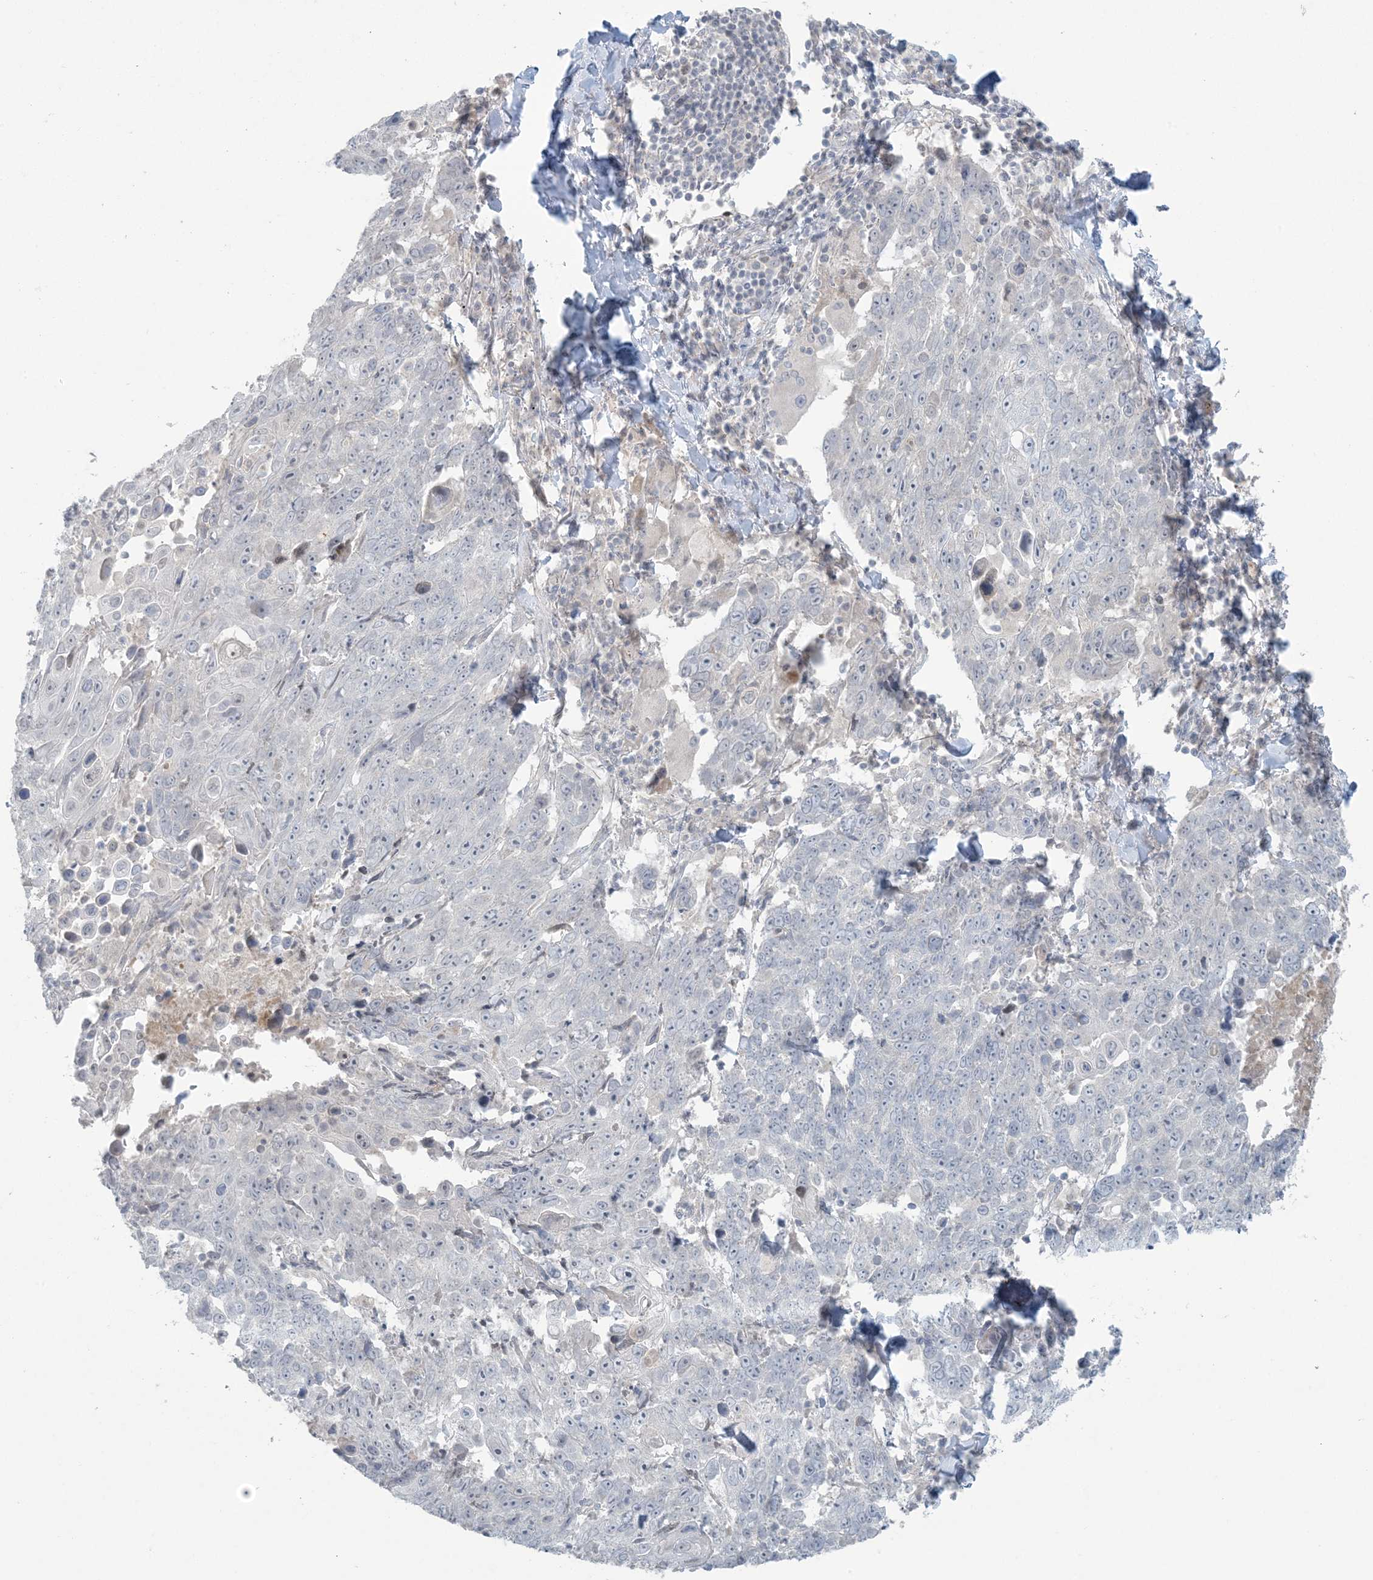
{"staining": {"intensity": "negative", "quantity": "none", "location": "none"}, "tissue": "lung cancer", "cell_type": "Tumor cells", "image_type": "cancer", "snomed": [{"axis": "morphology", "description": "Squamous cell carcinoma, NOS"}, {"axis": "topography", "description": "Lung"}], "caption": "Image shows no protein positivity in tumor cells of squamous cell carcinoma (lung) tissue. (IHC, brightfield microscopy, high magnification).", "gene": "NRBP2", "patient": {"sex": "male", "age": 66}}